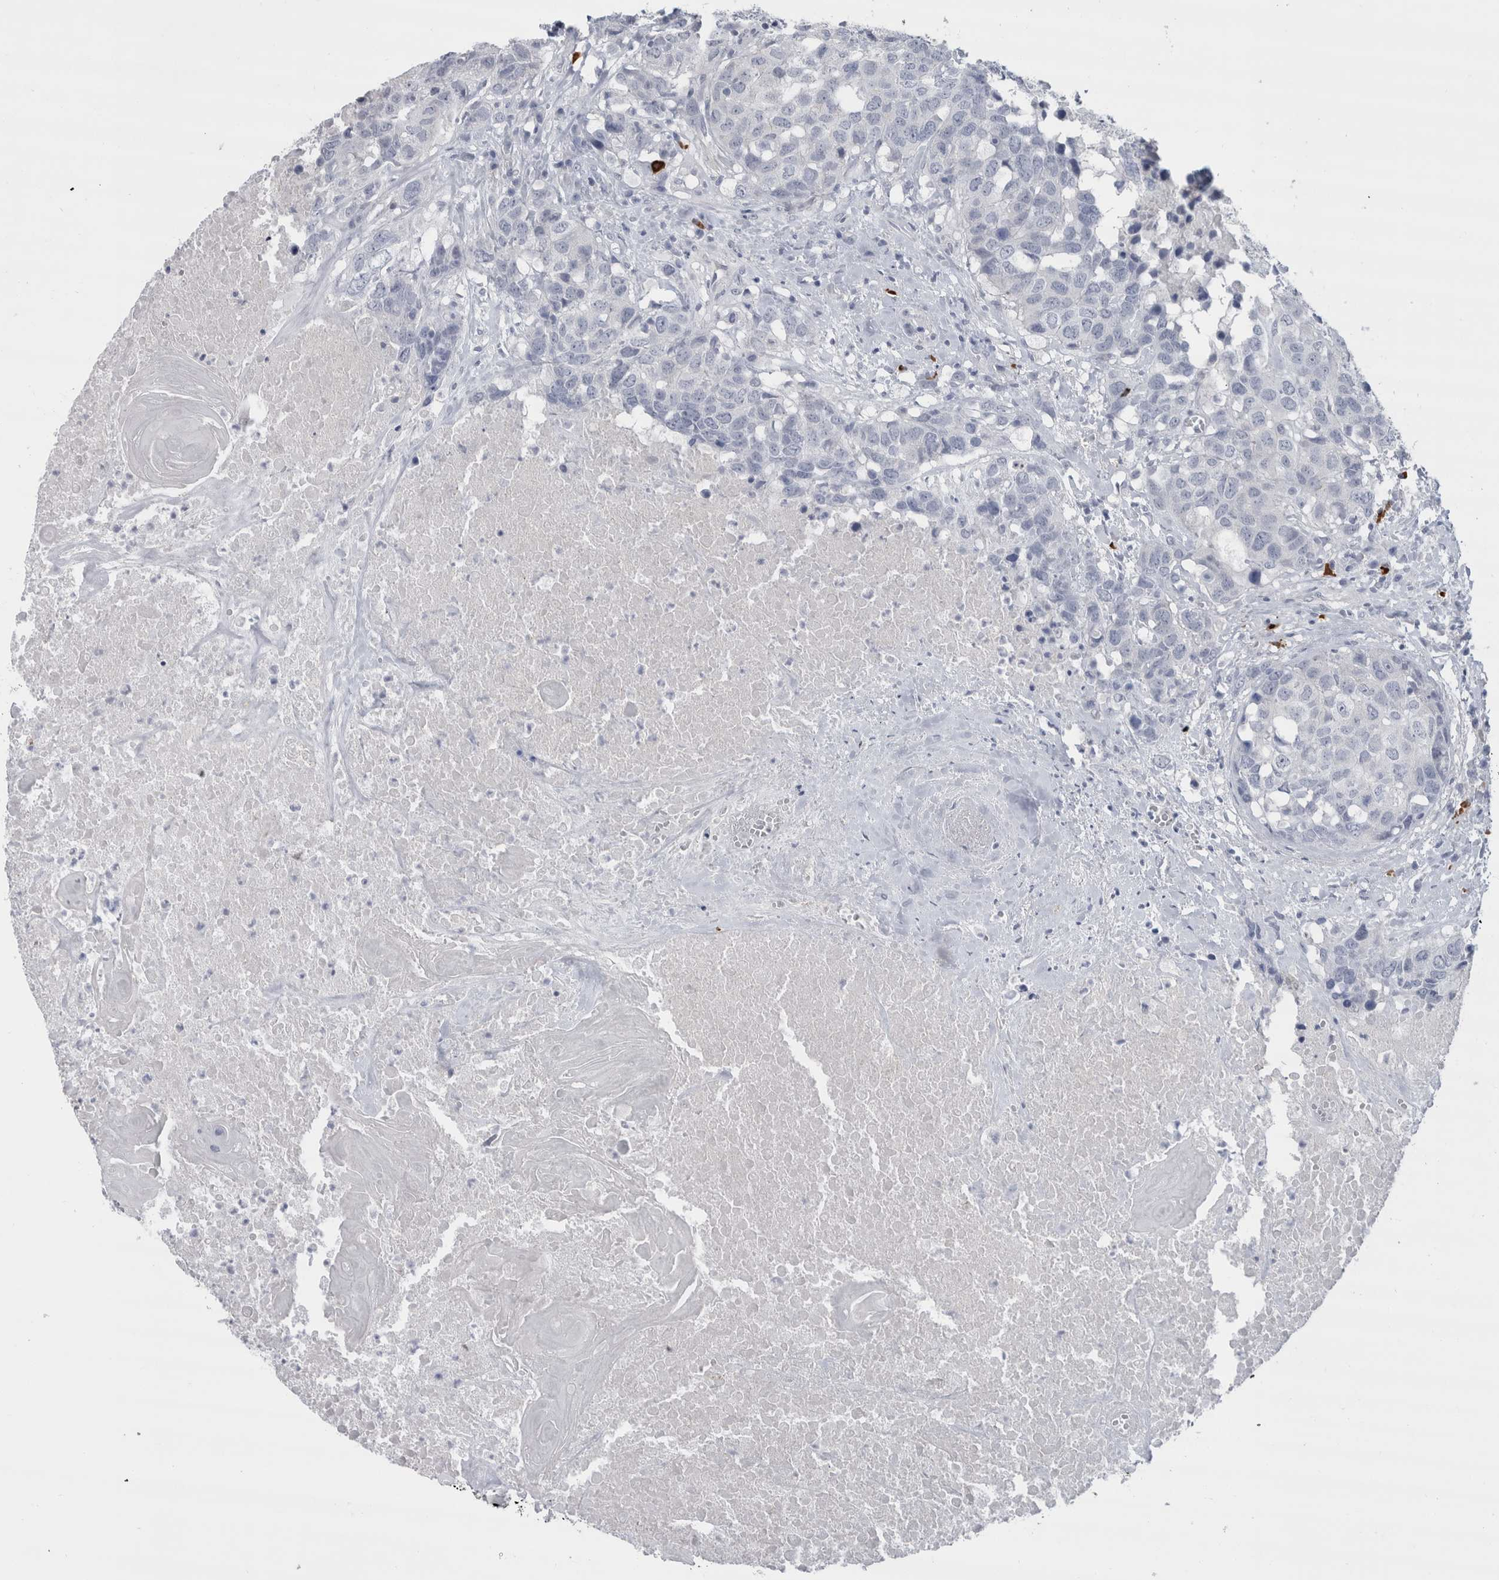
{"staining": {"intensity": "negative", "quantity": "none", "location": "none"}, "tissue": "head and neck cancer", "cell_type": "Tumor cells", "image_type": "cancer", "snomed": [{"axis": "morphology", "description": "Squamous cell carcinoma, NOS"}, {"axis": "topography", "description": "Head-Neck"}], "caption": "Immunohistochemistry of human head and neck cancer (squamous cell carcinoma) reveals no staining in tumor cells.", "gene": "CDH17", "patient": {"sex": "male", "age": 66}}